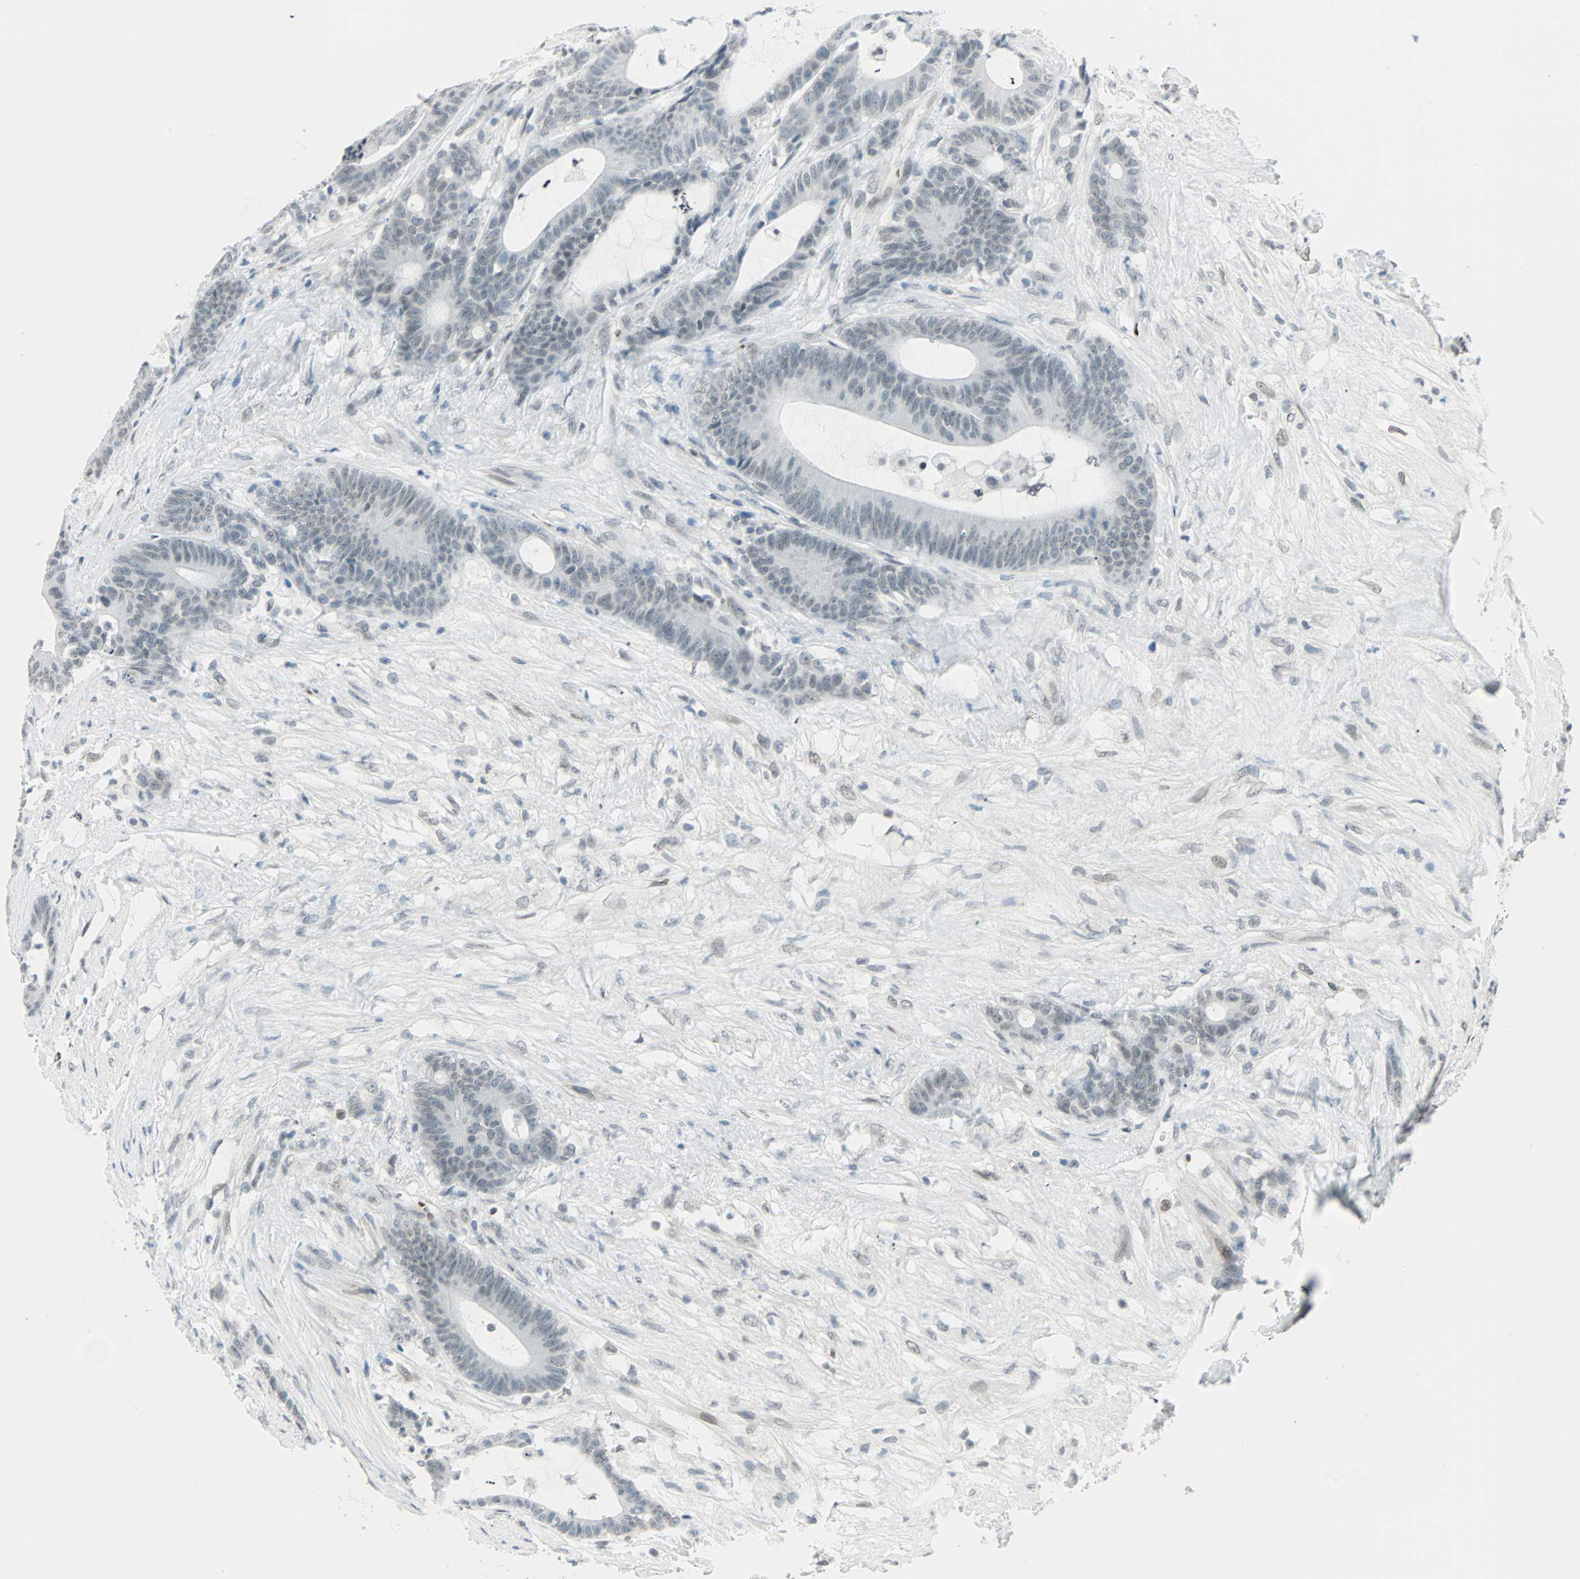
{"staining": {"intensity": "negative", "quantity": "none", "location": "none"}, "tissue": "colorectal cancer", "cell_type": "Tumor cells", "image_type": "cancer", "snomed": [{"axis": "morphology", "description": "Adenocarcinoma, NOS"}, {"axis": "topography", "description": "Colon"}], "caption": "Tumor cells show no significant protein staining in colorectal adenocarcinoma.", "gene": "BCAN", "patient": {"sex": "female", "age": 84}}